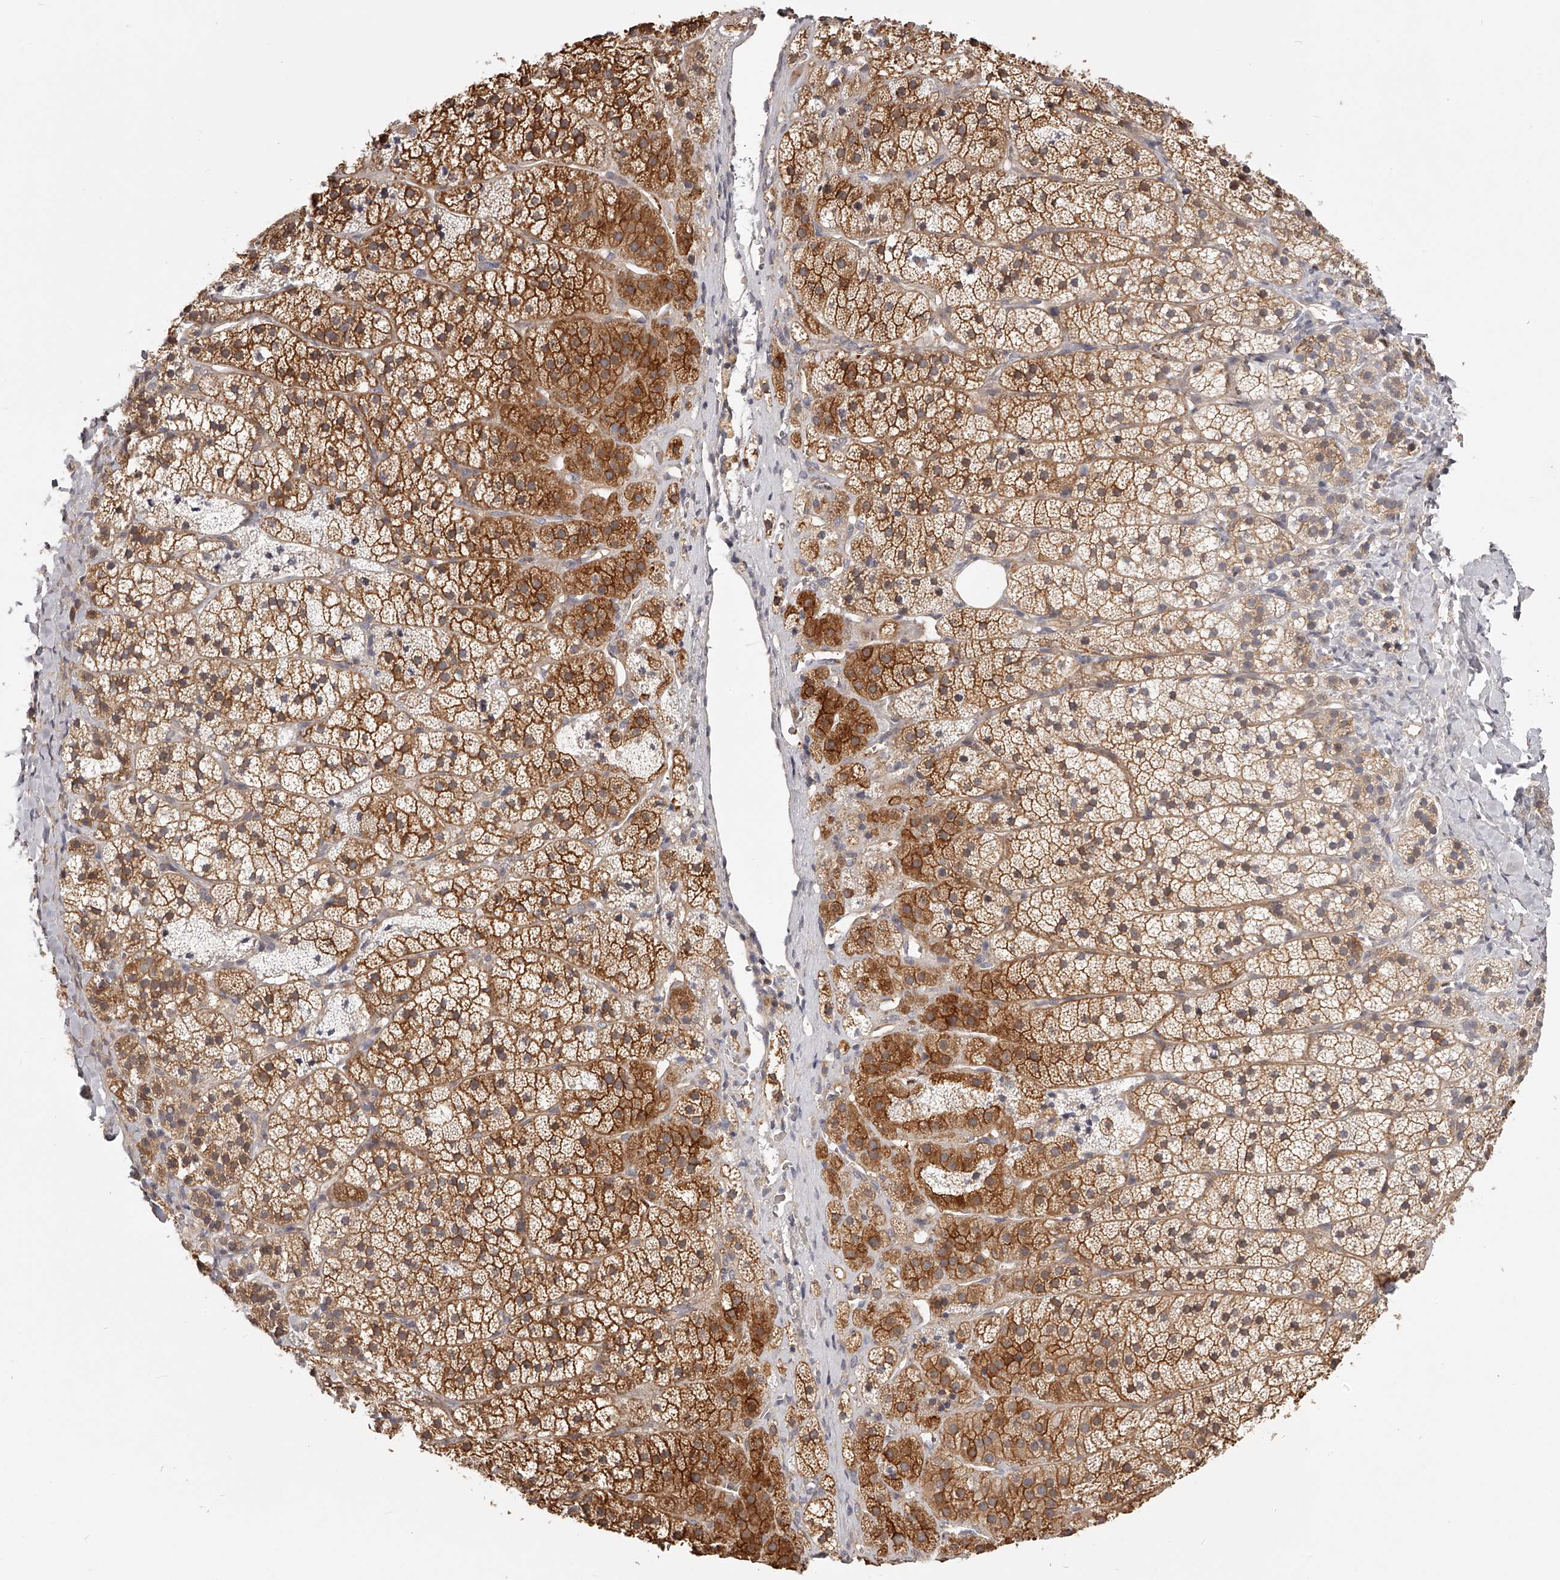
{"staining": {"intensity": "strong", "quantity": "25%-75%", "location": "cytoplasmic/membranous"}, "tissue": "adrenal gland", "cell_type": "Glandular cells", "image_type": "normal", "snomed": [{"axis": "morphology", "description": "Normal tissue, NOS"}, {"axis": "topography", "description": "Adrenal gland"}], "caption": "Immunohistochemical staining of benign human adrenal gland displays high levels of strong cytoplasmic/membranous staining in about 25%-75% of glandular cells.", "gene": "ZNF582", "patient": {"sex": "female", "age": 44}}